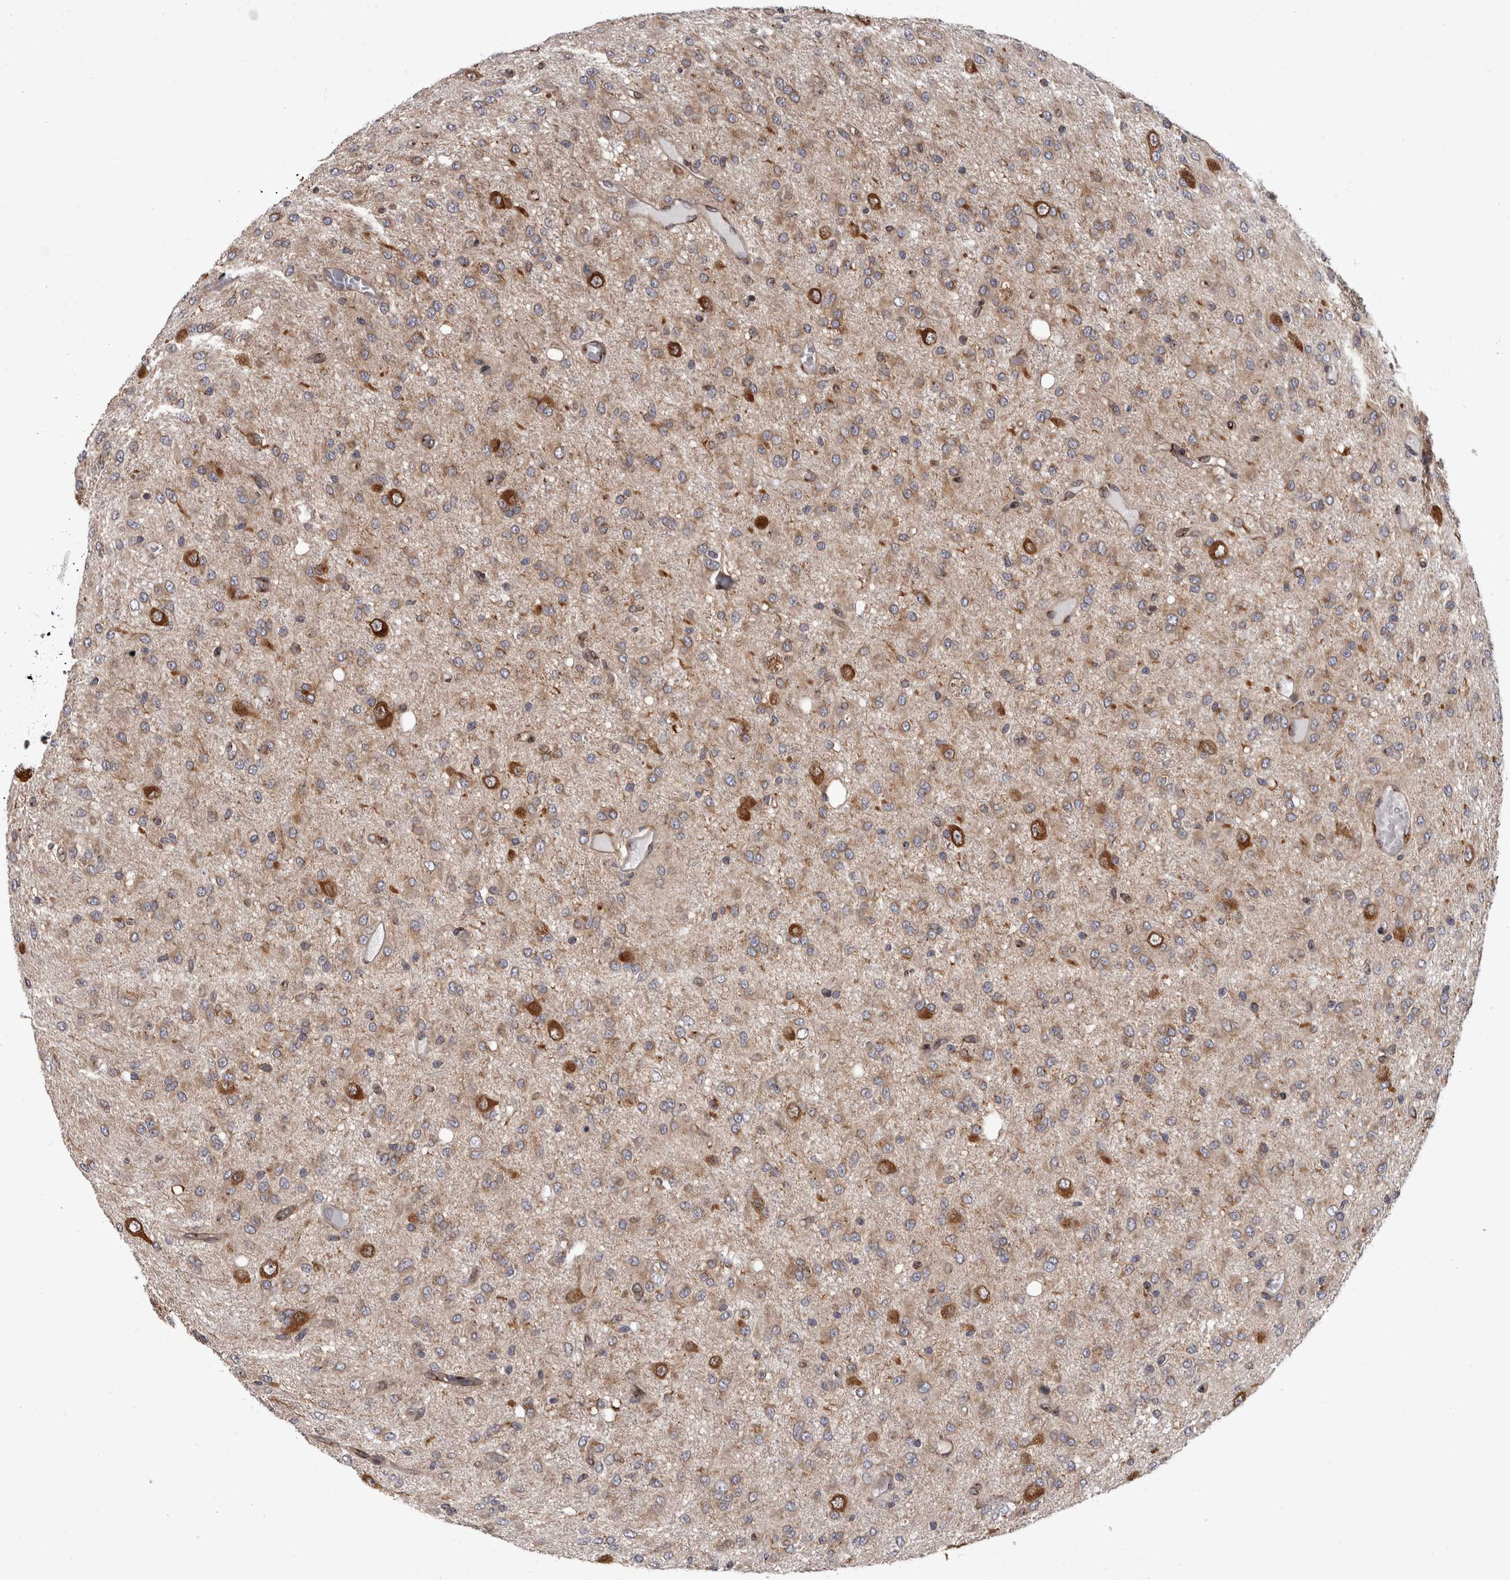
{"staining": {"intensity": "strong", "quantity": "<25%", "location": "cytoplasmic/membranous"}, "tissue": "glioma", "cell_type": "Tumor cells", "image_type": "cancer", "snomed": [{"axis": "morphology", "description": "Glioma, malignant, High grade"}, {"axis": "topography", "description": "Brain"}], "caption": "The histopathology image reveals a brown stain indicating the presence of a protein in the cytoplasmic/membranous of tumor cells in glioma. Nuclei are stained in blue.", "gene": "HOOK3", "patient": {"sex": "female", "age": 59}}